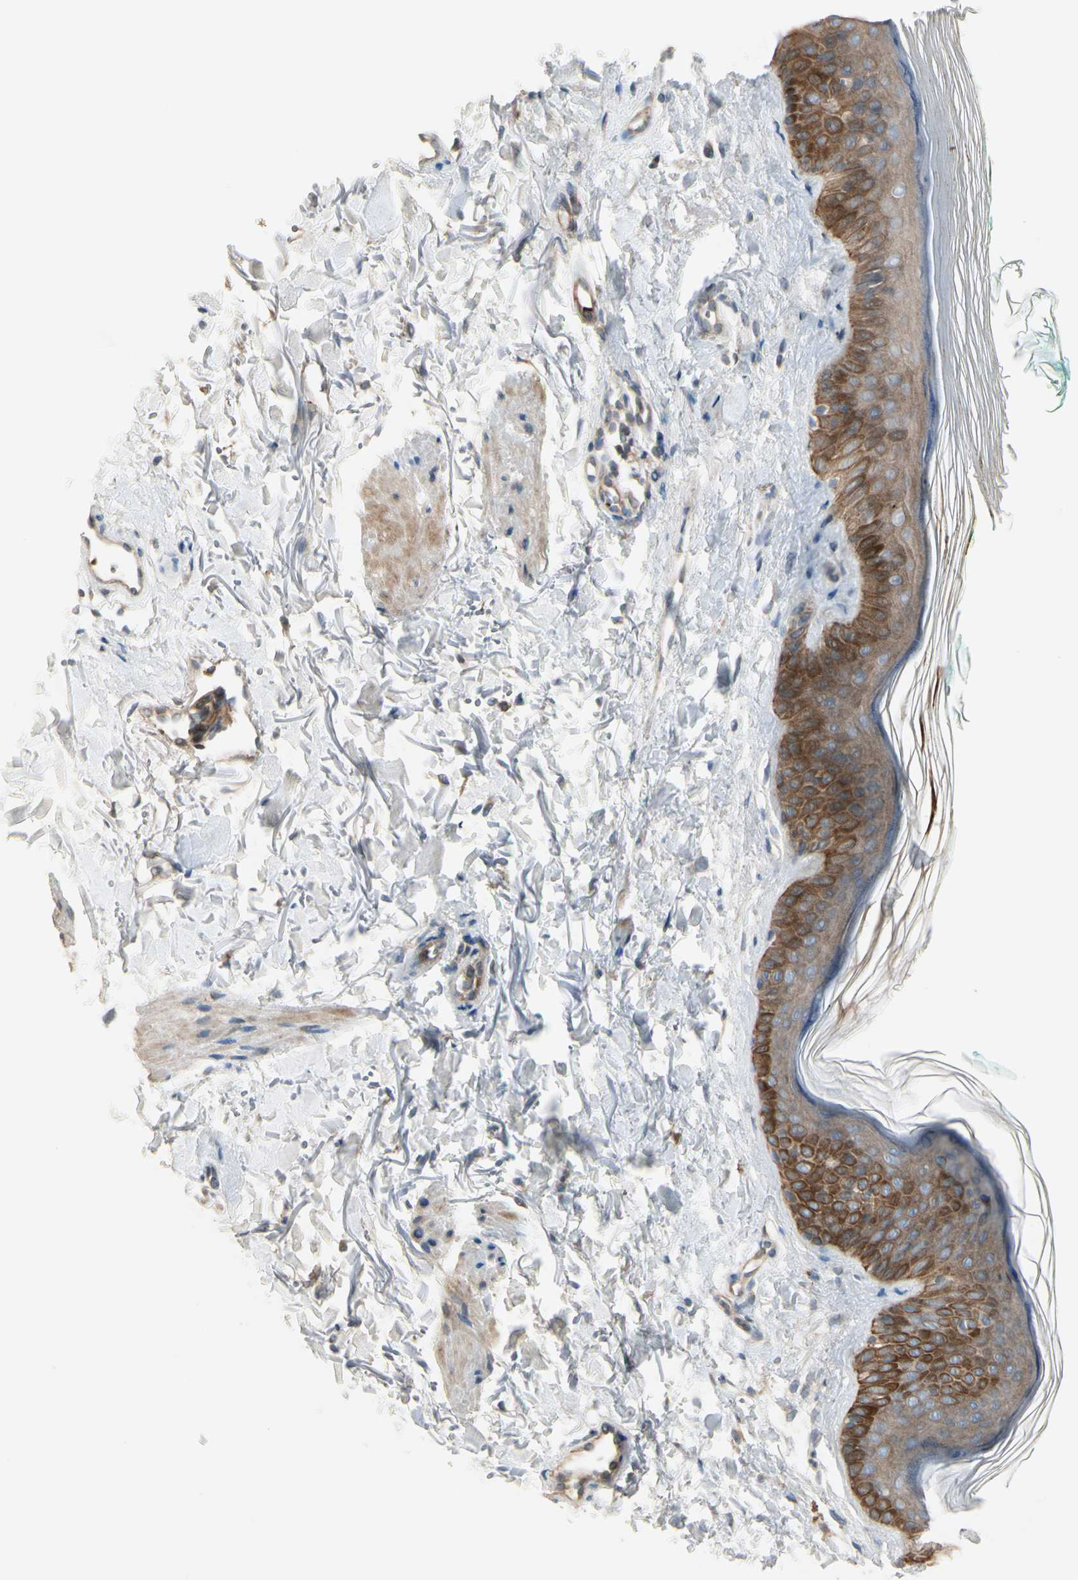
{"staining": {"intensity": "negative", "quantity": "none", "location": "none"}, "tissue": "skin", "cell_type": "Fibroblasts", "image_type": "normal", "snomed": [{"axis": "morphology", "description": "Normal tissue, NOS"}, {"axis": "topography", "description": "Skin"}], "caption": "High magnification brightfield microscopy of unremarkable skin stained with DAB (brown) and counterstained with hematoxylin (blue): fibroblasts show no significant expression. (Immunohistochemistry, brightfield microscopy, high magnification).", "gene": "PPP3CB", "patient": {"sex": "male", "age": 71}}